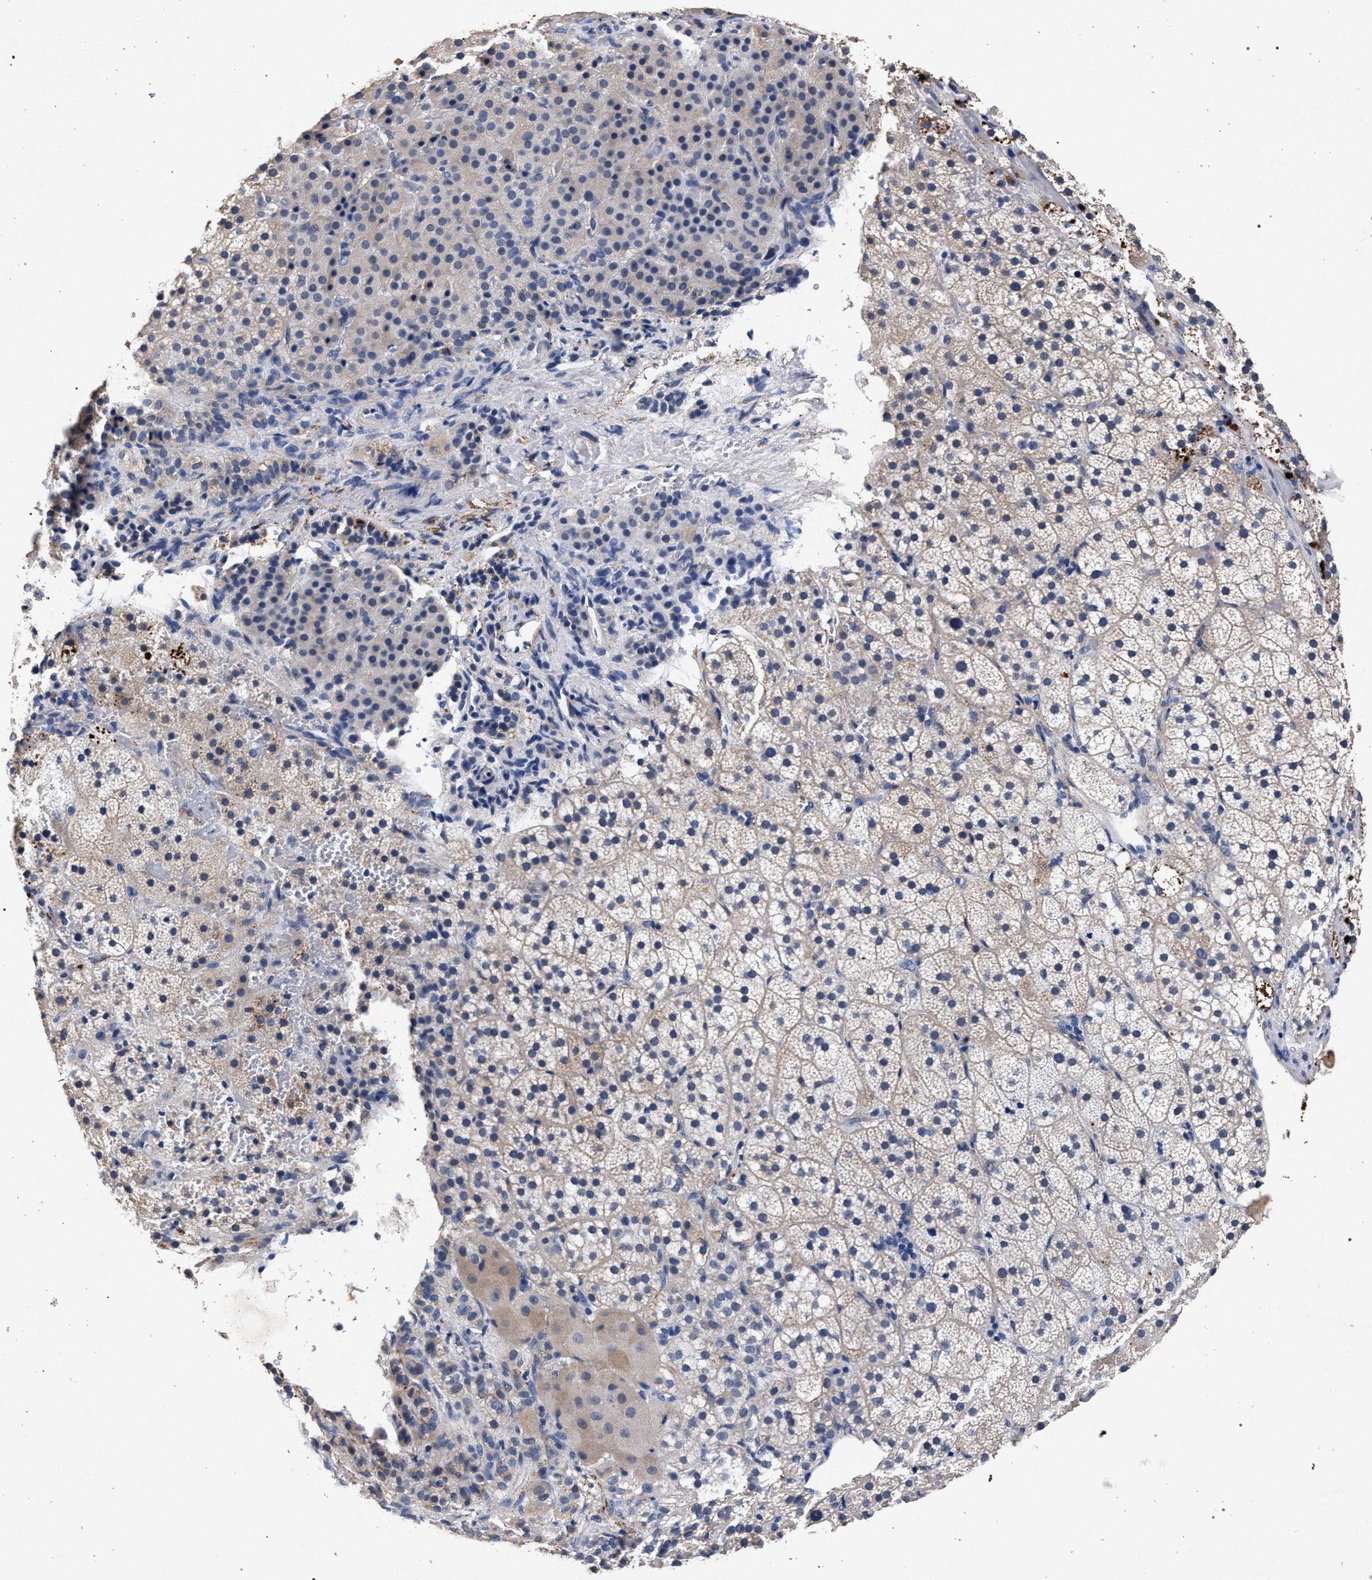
{"staining": {"intensity": "weak", "quantity": "<25%", "location": "cytoplasmic/membranous"}, "tissue": "adrenal gland", "cell_type": "Glandular cells", "image_type": "normal", "snomed": [{"axis": "morphology", "description": "Normal tissue, NOS"}, {"axis": "topography", "description": "Adrenal gland"}], "caption": "This photomicrograph is of normal adrenal gland stained with immunohistochemistry (IHC) to label a protein in brown with the nuclei are counter-stained blue. There is no staining in glandular cells. The staining was performed using DAB to visualize the protein expression in brown, while the nuclei were stained in blue with hematoxylin (Magnification: 20x).", "gene": "ATP1A2", "patient": {"sex": "female", "age": 59}}